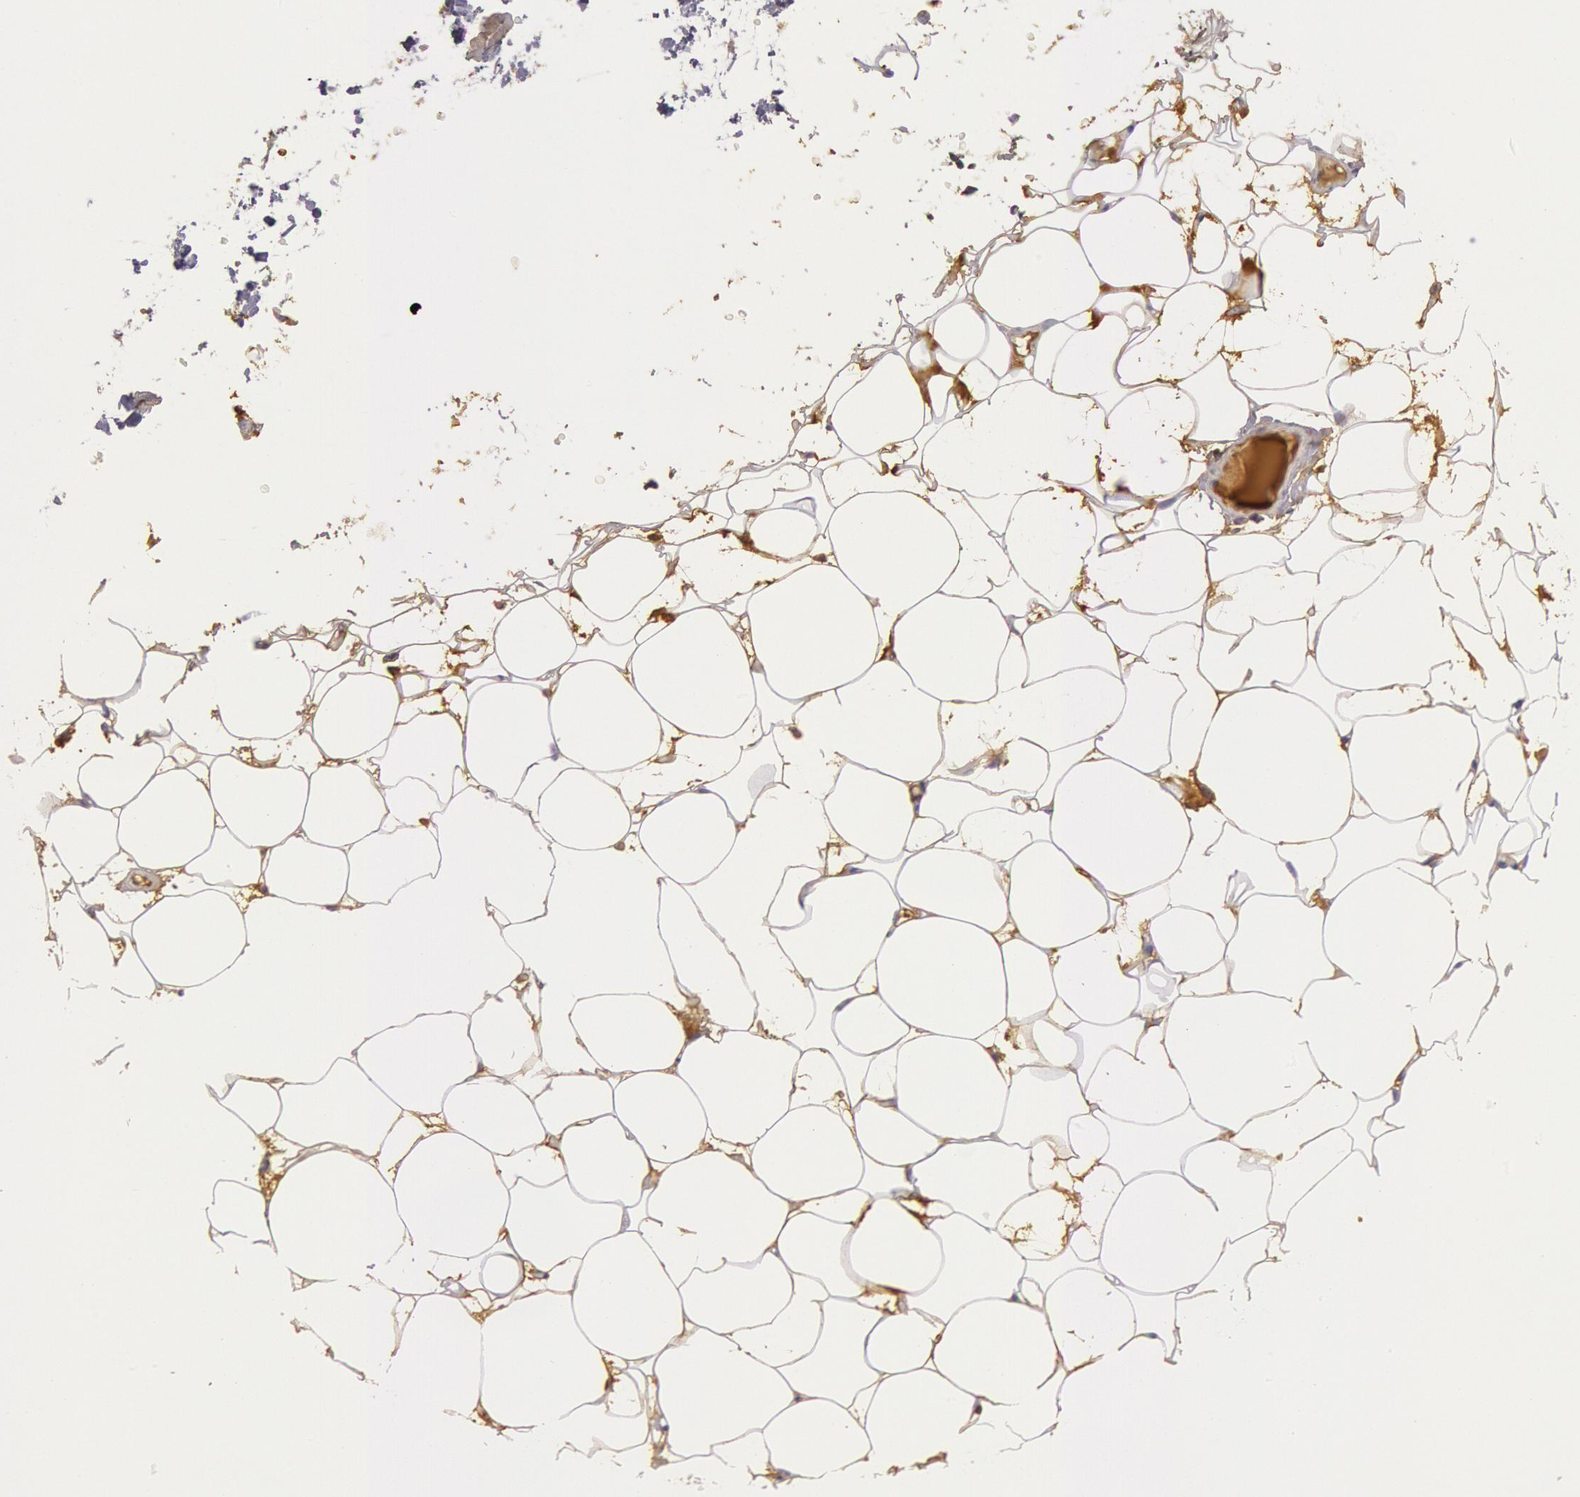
{"staining": {"intensity": "moderate", "quantity": ">75%", "location": "cytoplasmic/membranous"}, "tissue": "adipose tissue", "cell_type": "Adipocytes", "image_type": "normal", "snomed": [{"axis": "morphology", "description": "Normal tissue, NOS"}, {"axis": "morphology", "description": "Fibrosis, NOS"}, {"axis": "topography", "description": "Breast"}], "caption": "Immunohistochemical staining of normal adipose tissue demonstrates medium levels of moderate cytoplasmic/membranous expression in about >75% of adipocytes. Nuclei are stained in blue.", "gene": "IGHG1", "patient": {"sex": "female", "age": 24}}